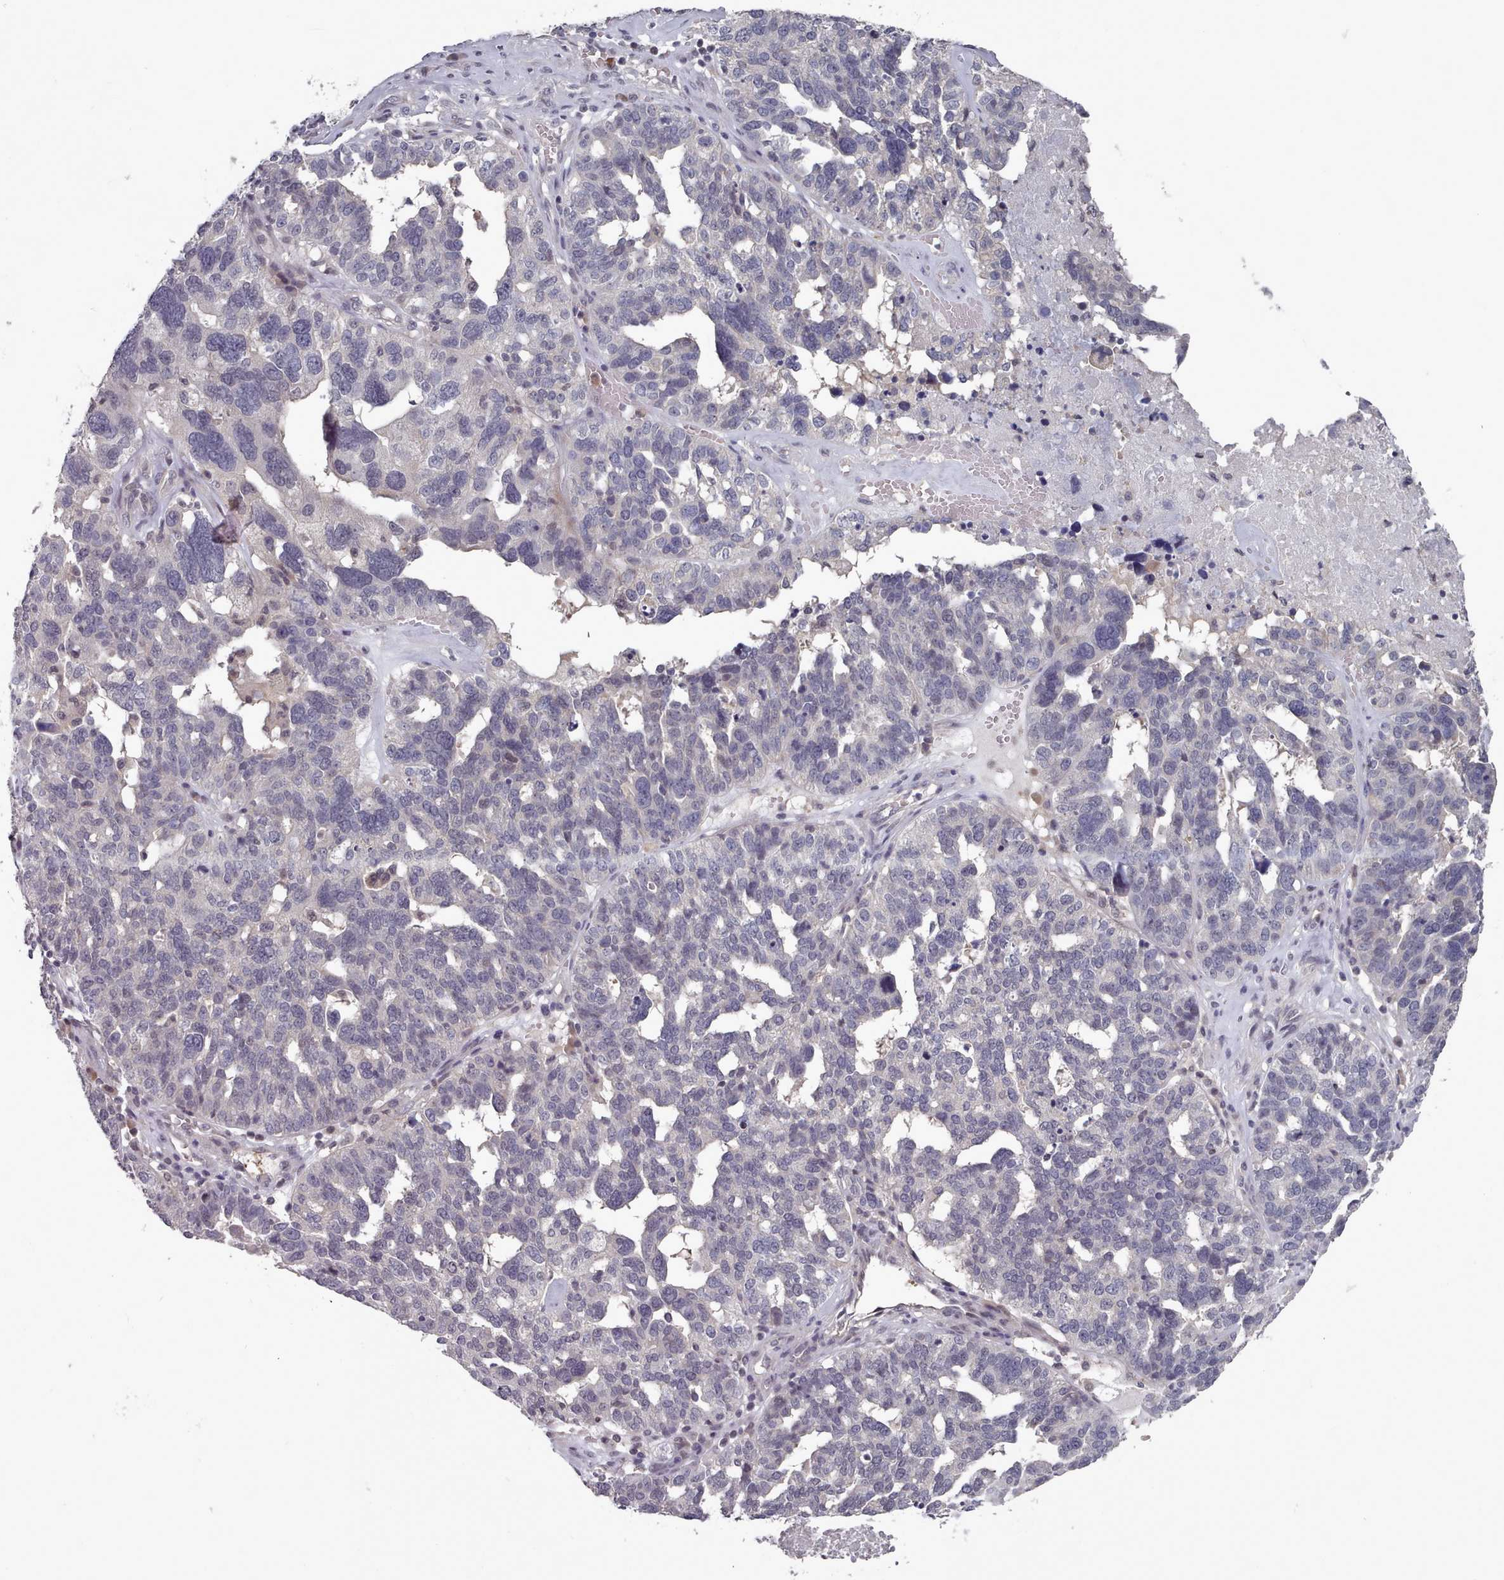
{"staining": {"intensity": "negative", "quantity": "none", "location": "none"}, "tissue": "ovarian cancer", "cell_type": "Tumor cells", "image_type": "cancer", "snomed": [{"axis": "morphology", "description": "Cystadenocarcinoma, serous, NOS"}, {"axis": "topography", "description": "Ovary"}], "caption": "This micrograph is of ovarian cancer (serous cystadenocarcinoma) stained with IHC to label a protein in brown with the nuclei are counter-stained blue. There is no positivity in tumor cells.", "gene": "HYAL3", "patient": {"sex": "female", "age": 59}}